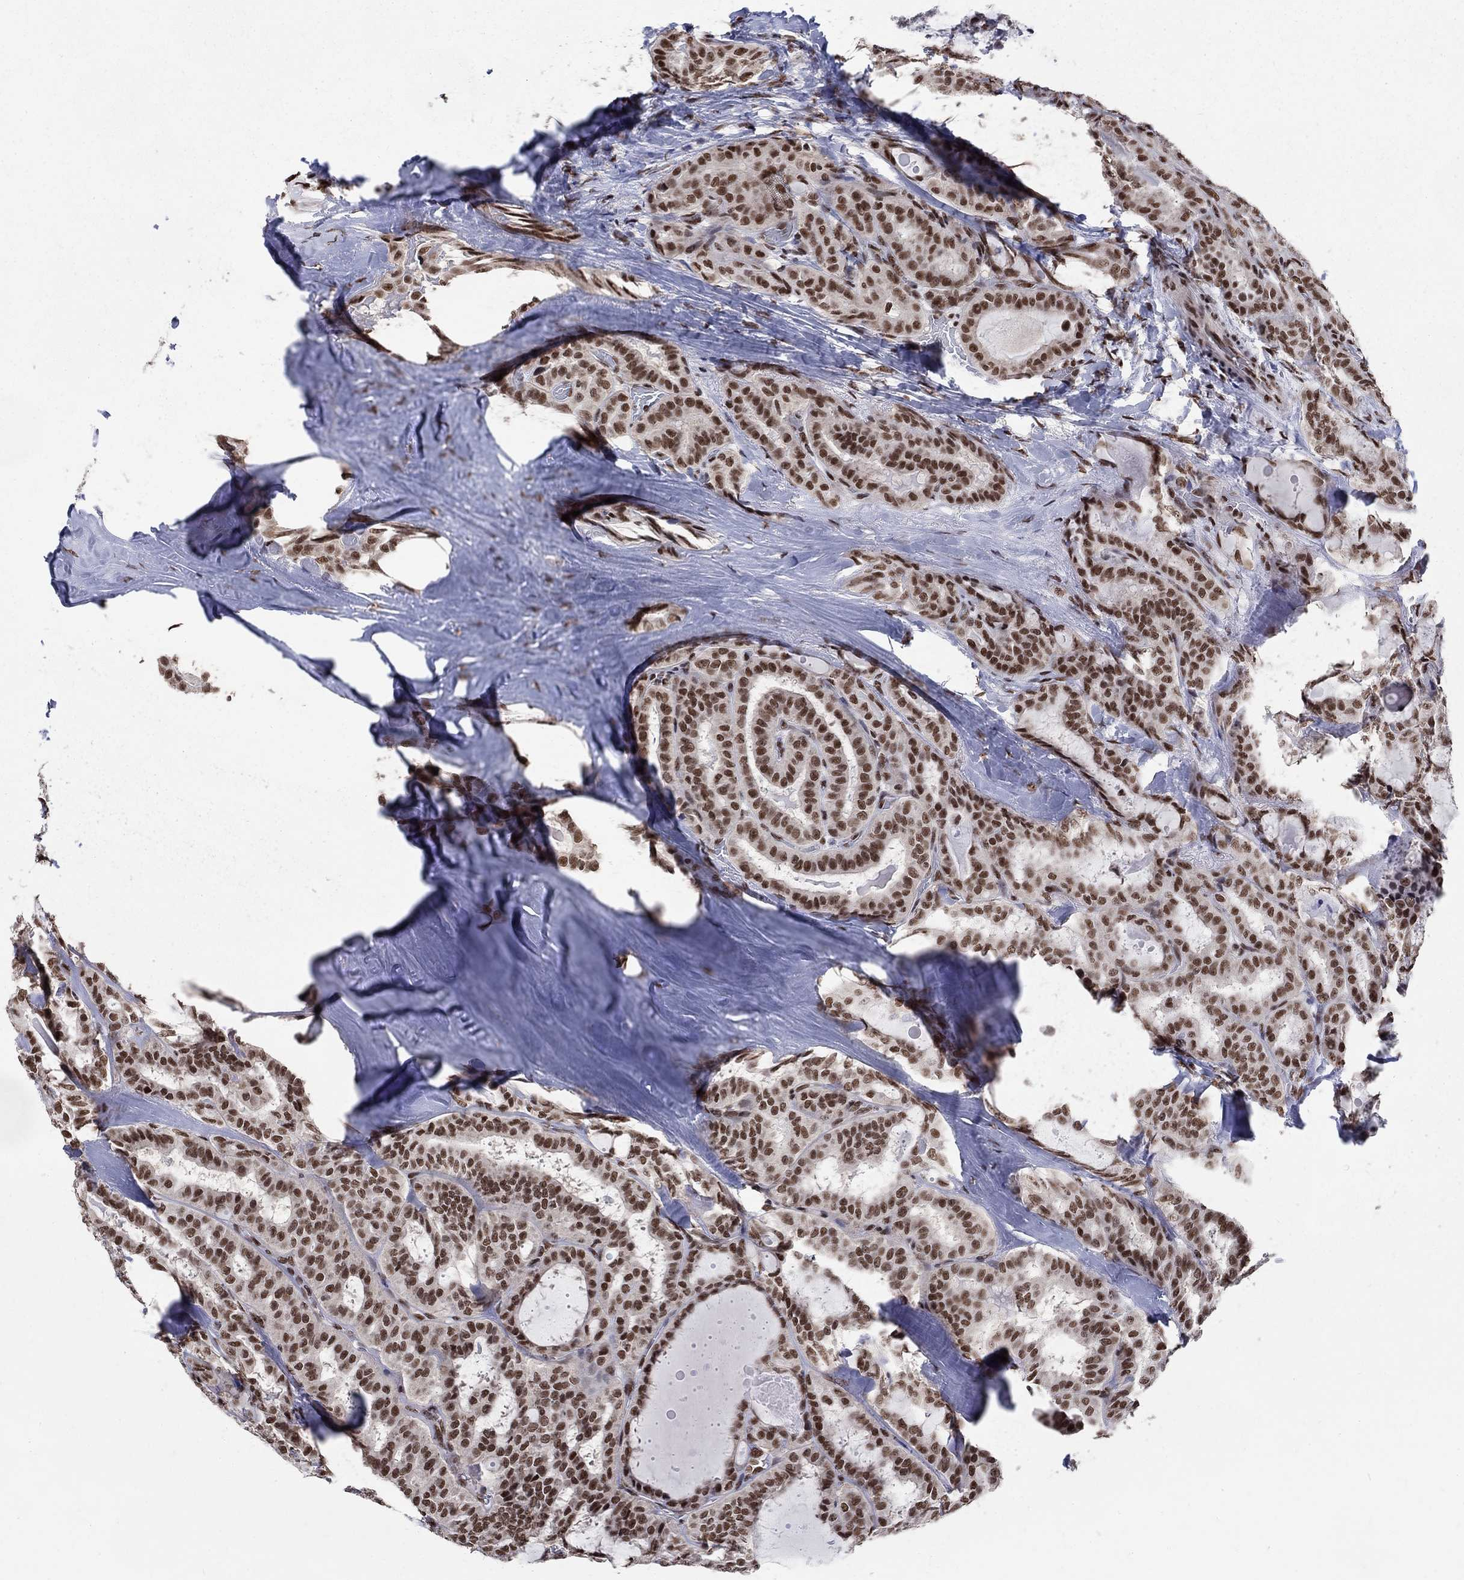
{"staining": {"intensity": "strong", "quantity": "25%-75%", "location": "nuclear"}, "tissue": "thyroid cancer", "cell_type": "Tumor cells", "image_type": "cancer", "snomed": [{"axis": "morphology", "description": "Papillary adenocarcinoma, NOS"}, {"axis": "topography", "description": "Thyroid gland"}], "caption": "Human thyroid papillary adenocarcinoma stained for a protein (brown) reveals strong nuclear positive positivity in approximately 25%-75% of tumor cells.", "gene": "FBXO16", "patient": {"sex": "female", "age": 39}}